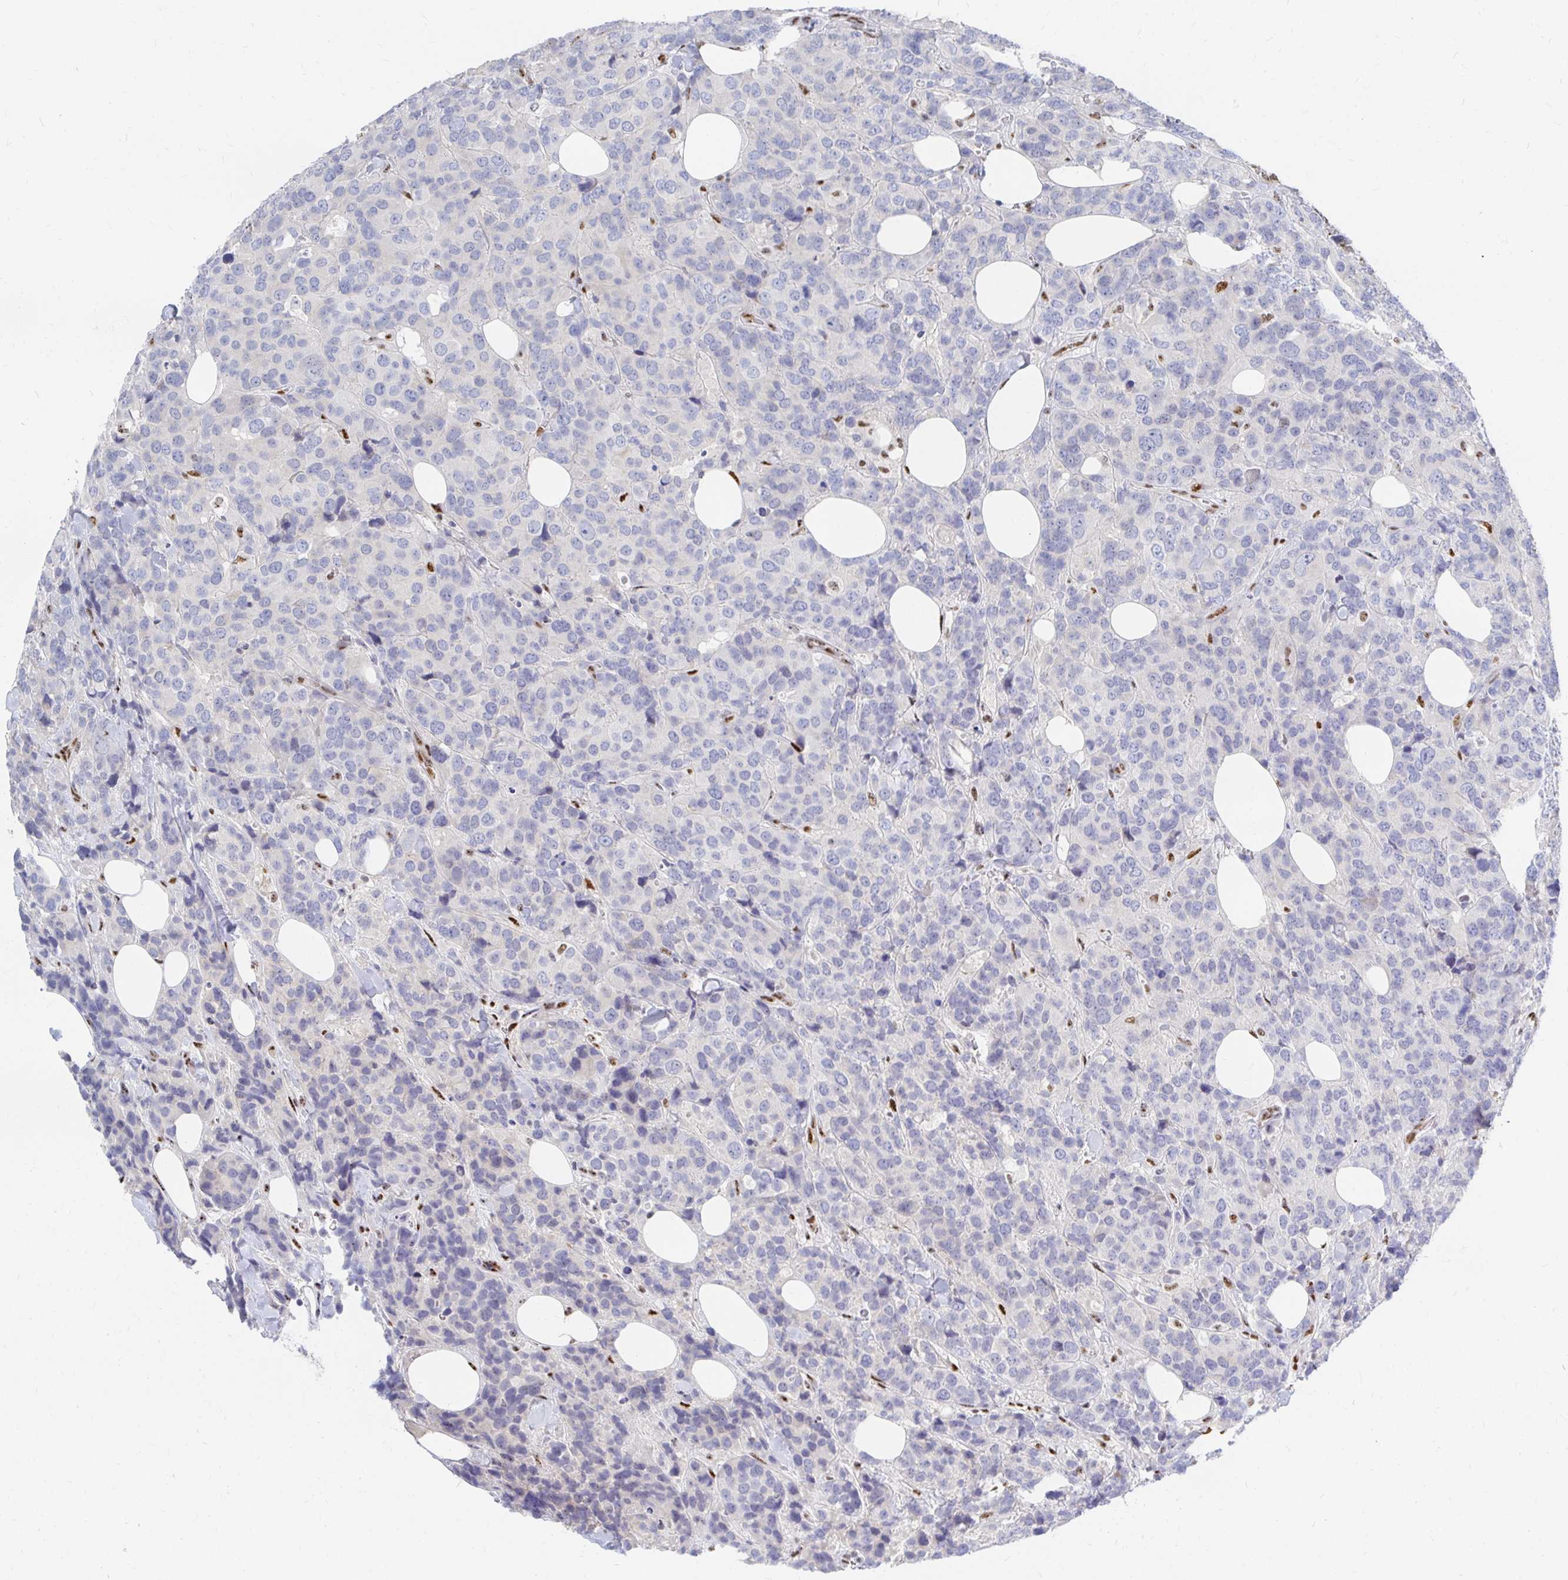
{"staining": {"intensity": "negative", "quantity": "none", "location": "none"}, "tissue": "breast cancer", "cell_type": "Tumor cells", "image_type": "cancer", "snomed": [{"axis": "morphology", "description": "Lobular carcinoma"}, {"axis": "topography", "description": "Breast"}], "caption": "Immunohistochemistry (IHC) image of neoplastic tissue: human lobular carcinoma (breast) stained with DAB (3,3'-diaminobenzidine) demonstrates no significant protein expression in tumor cells. (Stains: DAB (3,3'-diaminobenzidine) IHC with hematoxylin counter stain, Microscopy: brightfield microscopy at high magnification).", "gene": "CLIC3", "patient": {"sex": "female", "age": 59}}